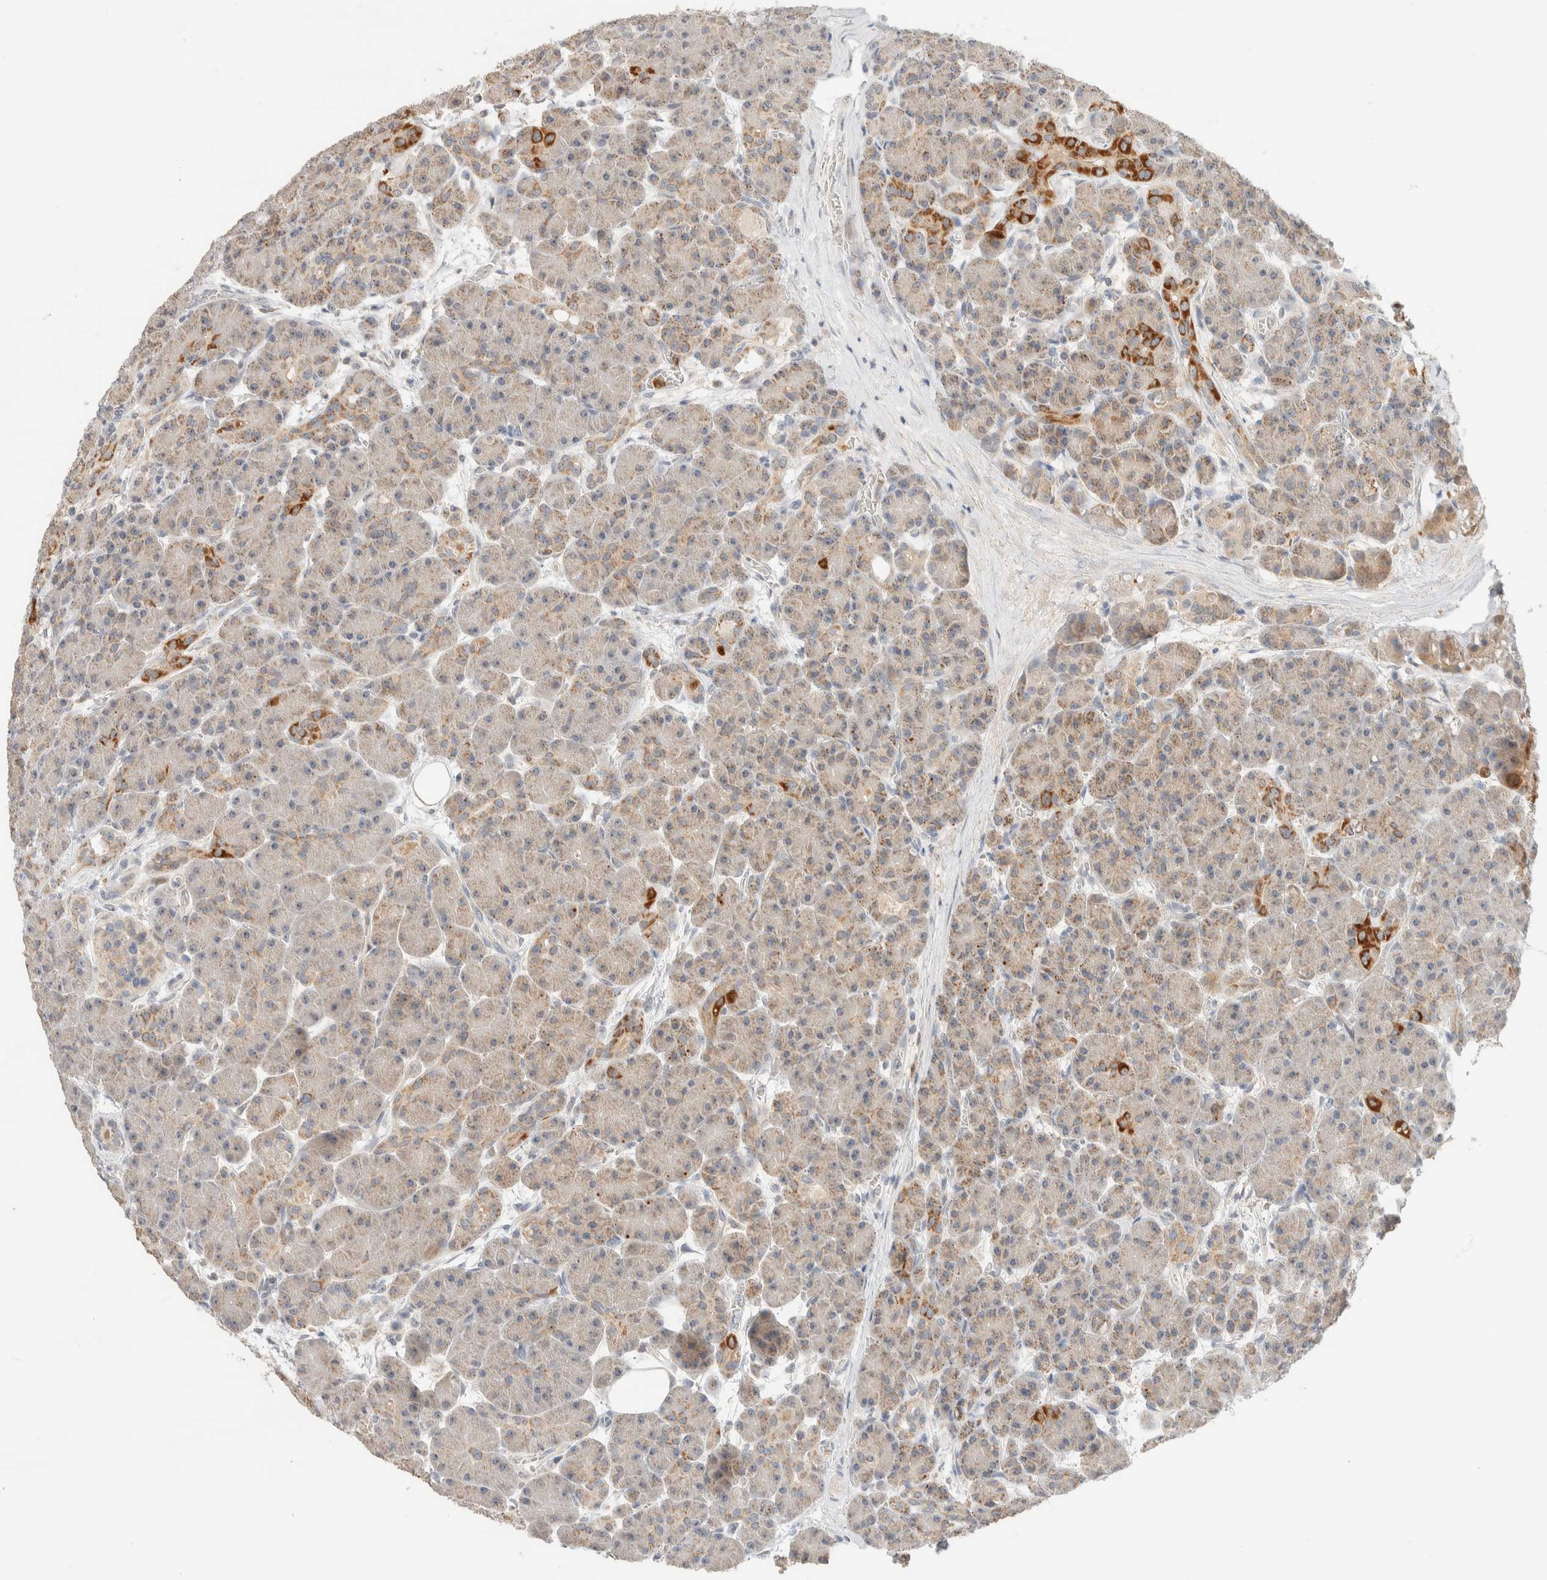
{"staining": {"intensity": "strong", "quantity": "<25%", "location": "cytoplasmic/membranous"}, "tissue": "pancreas", "cell_type": "Exocrine glandular cells", "image_type": "normal", "snomed": [{"axis": "morphology", "description": "Normal tissue, NOS"}, {"axis": "topography", "description": "Pancreas"}], "caption": "Pancreas stained with a brown dye displays strong cytoplasmic/membranous positive positivity in approximately <25% of exocrine glandular cells.", "gene": "HDHD3", "patient": {"sex": "male", "age": 63}}